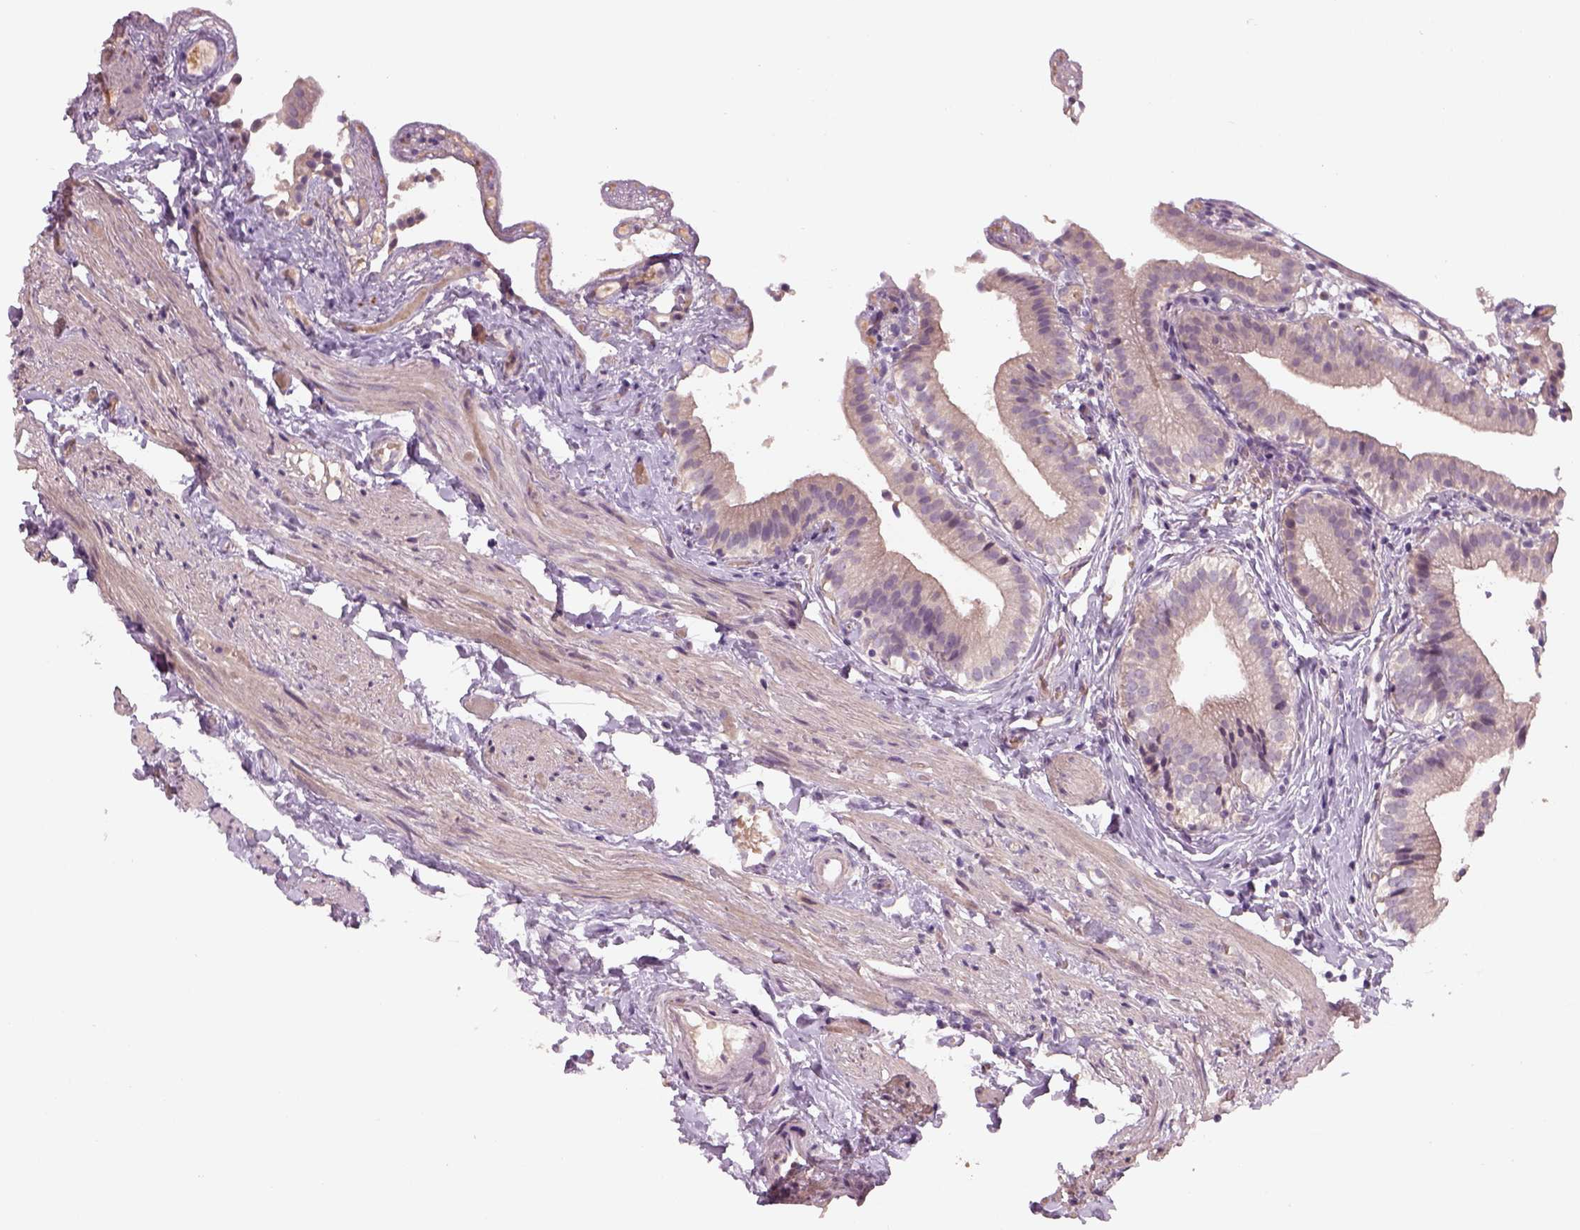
{"staining": {"intensity": "negative", "quantity": "none", "location": "none"}, "tissue": "gallbladder", "cell_type": "Glandular cells", "image_type": "normal", "snomed": [{"axis": "morphology", "description": "Normal tissue, NOS"}, {"axis": "topography", "description": "Gallbladder"}], "caption": "Glandular cells are negative for brown protein staining in unremarkable gallbladder. Brightfield microscopy of IHC stained with DAB (3,3'-diaminobenzidine) (brown) and hematoxylin (blue), captured at high magnification.", "gene": "GDNF", "patient": {"sex": "female", "age": 47}}